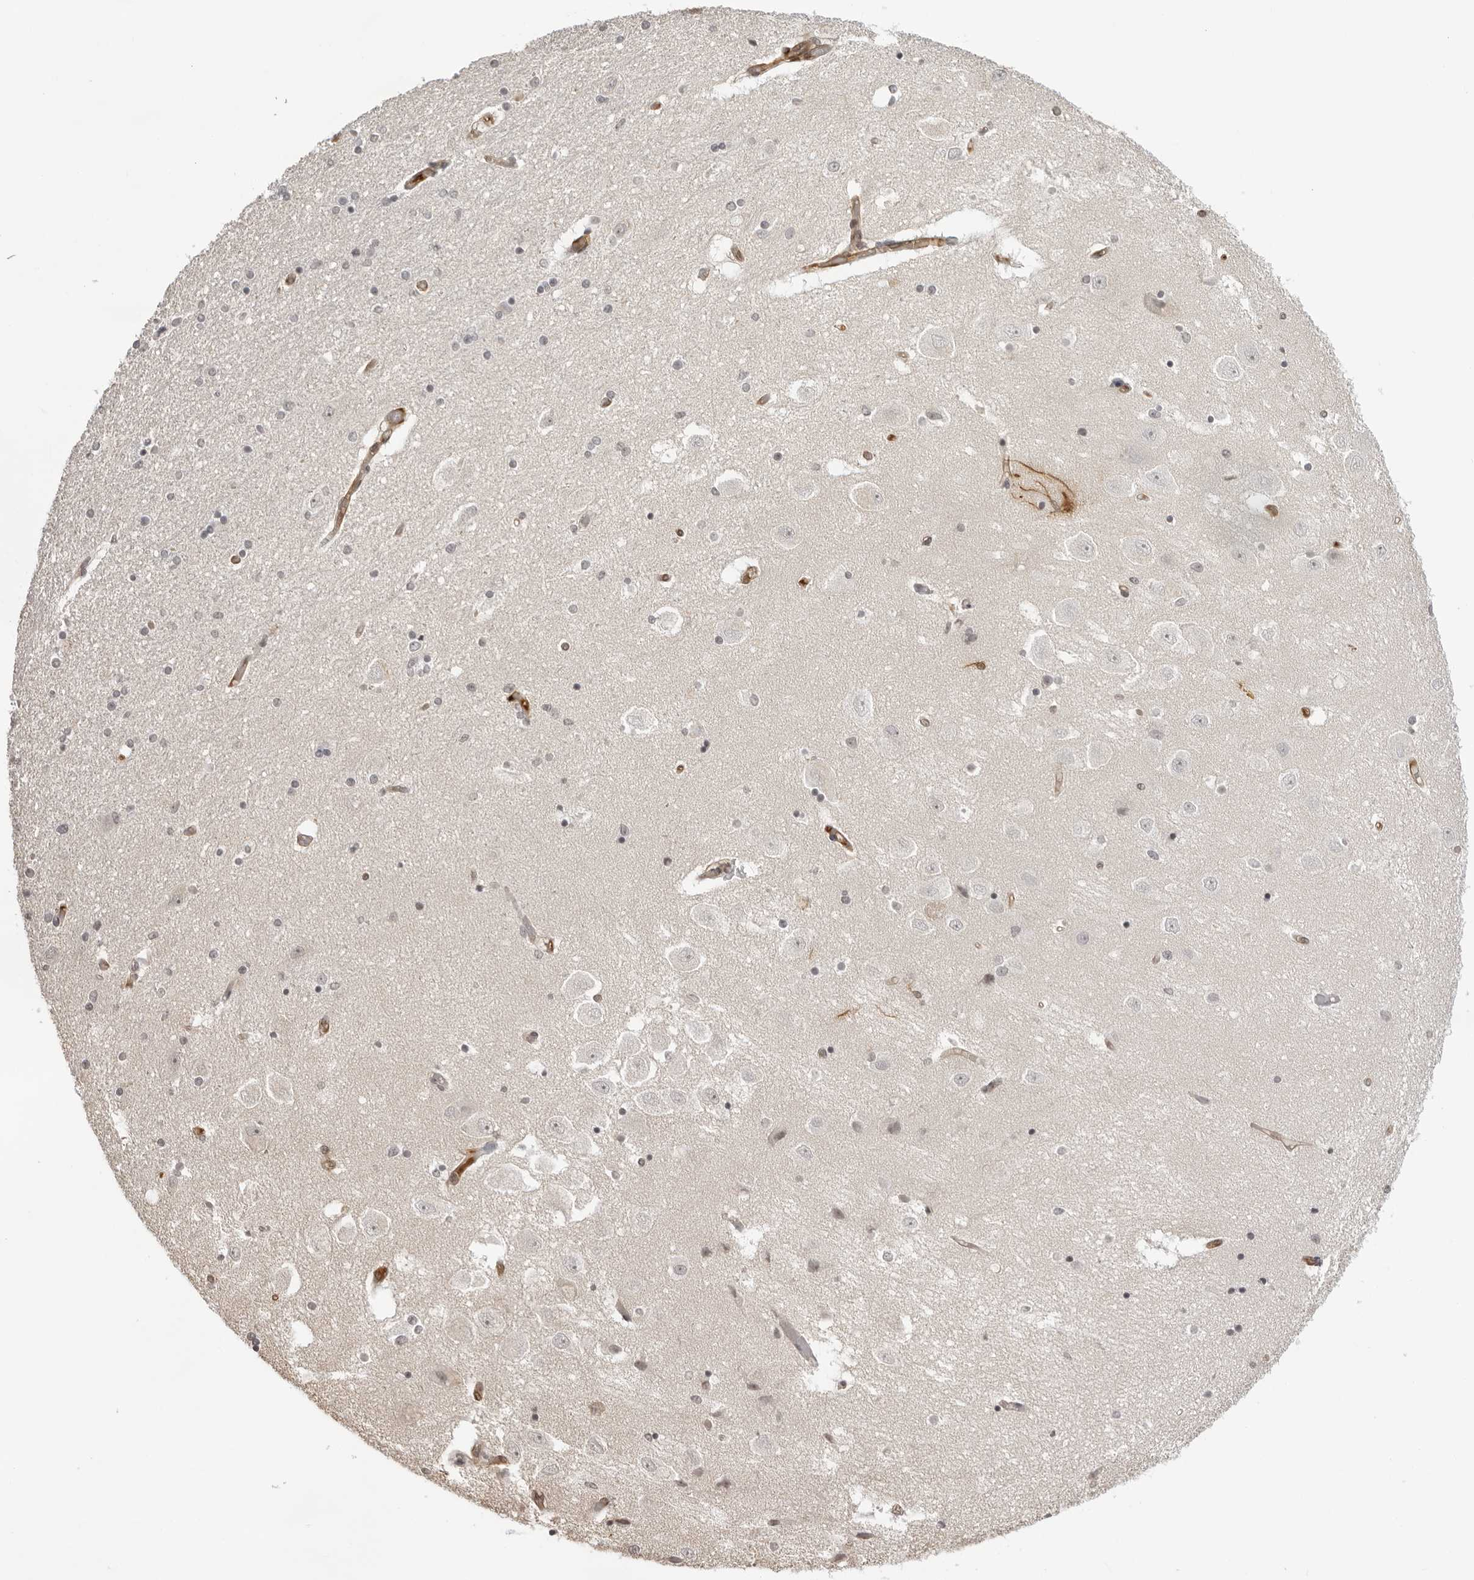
{"staining": {"intensity": "negative", "quantity": "none", "location": "none"}, "tissue": "hippocampus", "cell_type": "Glial cells", "image_type": "normal", "snomed": [{"axis": "morphology", "description": "Normal tissue, NOS"}, {"axis": "topography", "description": "Hippocampus"}], "caption": "Glial cells are negative for protein expression in normal human hippocampus. (IHC, brightfield microscopy, high magnification).", "gene": "DYNLT5", "patient": {"sex": "female", "age": 54}}